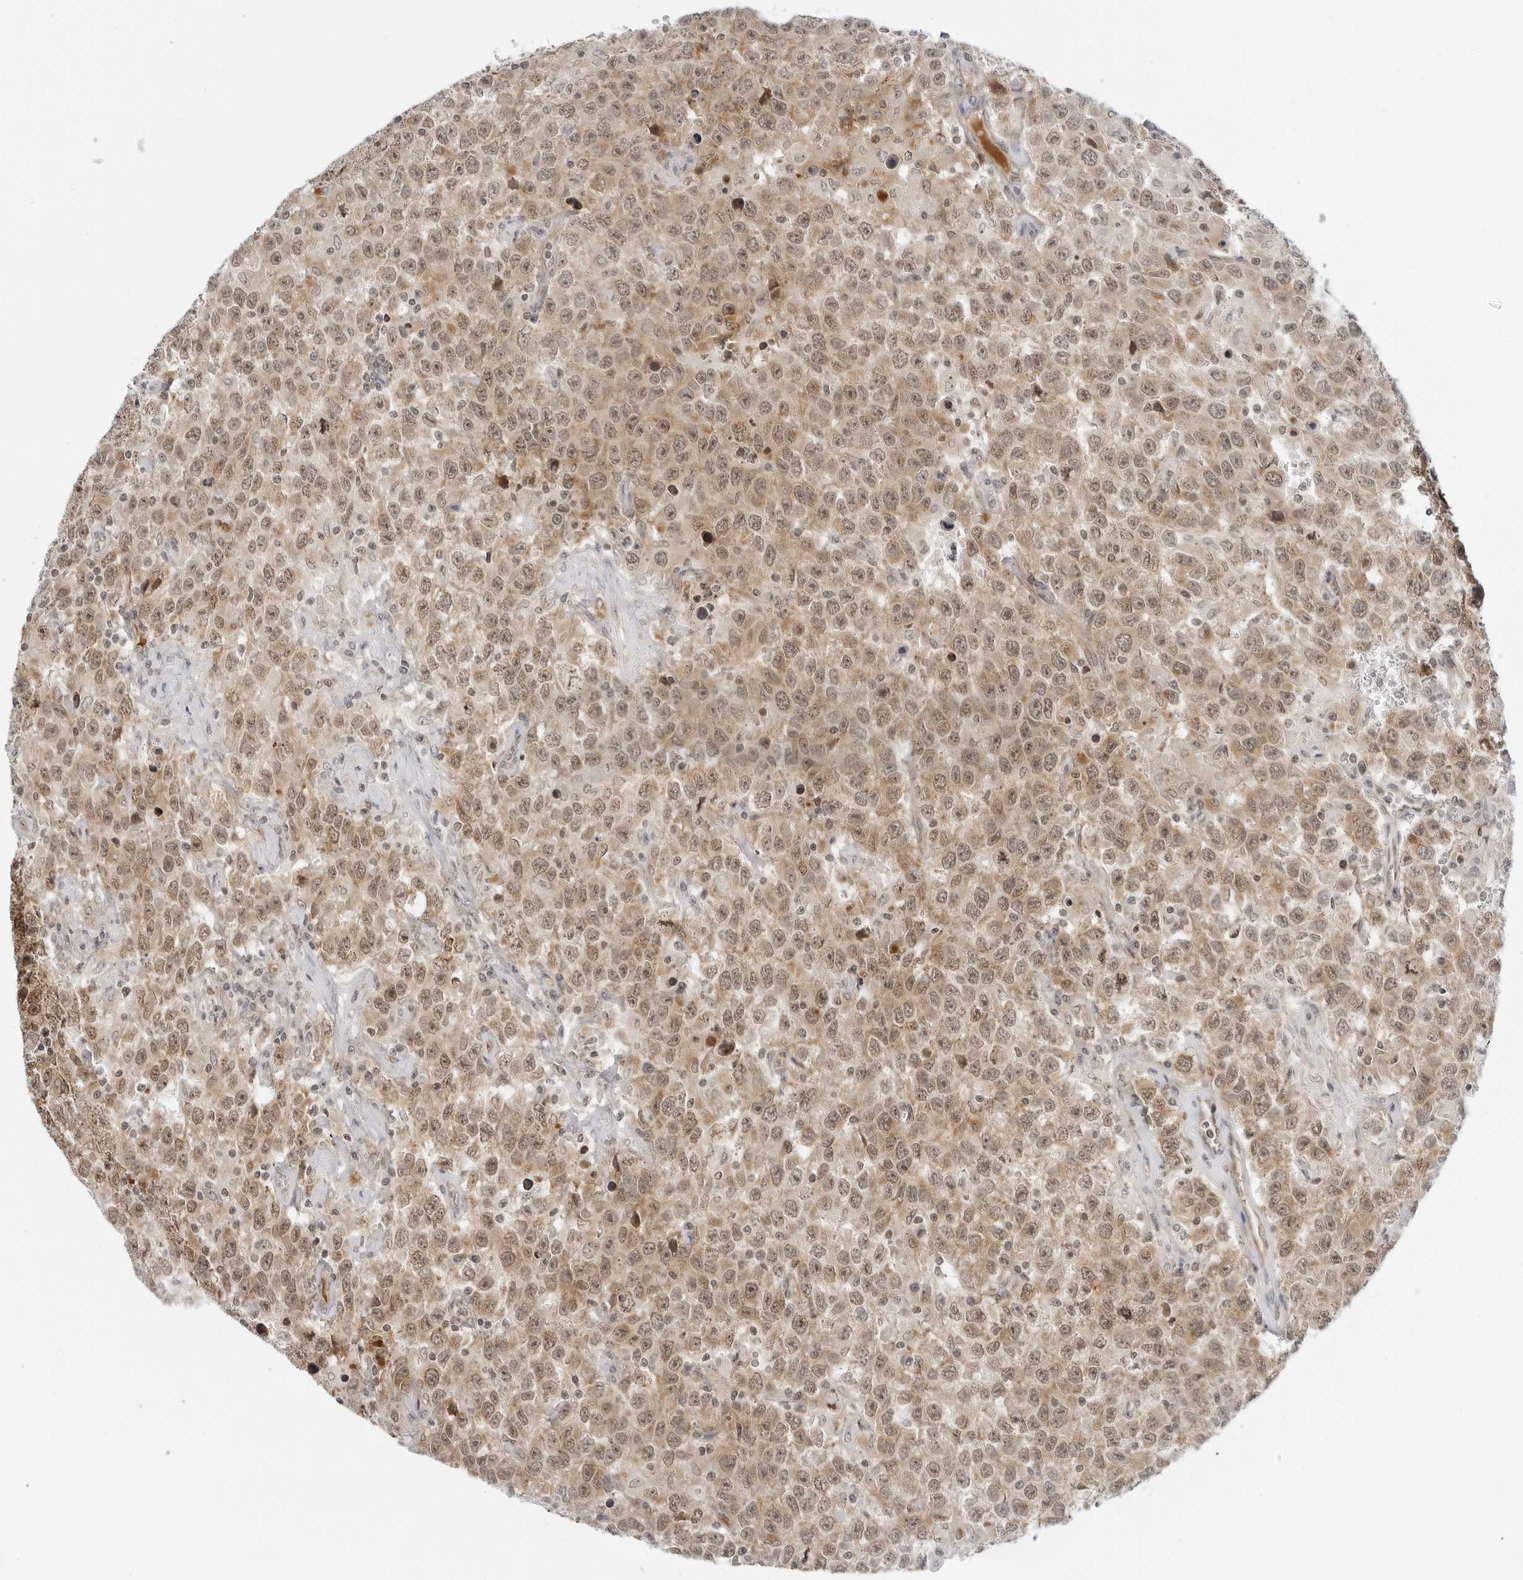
{"staining": {"intensity": "weak", "quantity": ">75%", "location": "cytoplasmic/membranous,nuclear"}, "tissue": "testis cancer", "cell_type": "Tumor cells", "image_type": "cancer", "snomed": [{"axis": "morphology", "description": "Seminoma, NOS"}, {"axis": "topography", "description": "Testis"}], "caption": "Testis seminoma was stained to show a protein in brown. There is low levels of weak cytoplasmic/membranous and nuclear positivity in approximately >75% of tumor cells.", "gene": "SUGCT", "patient": {"sex": "male", "age": 41}}